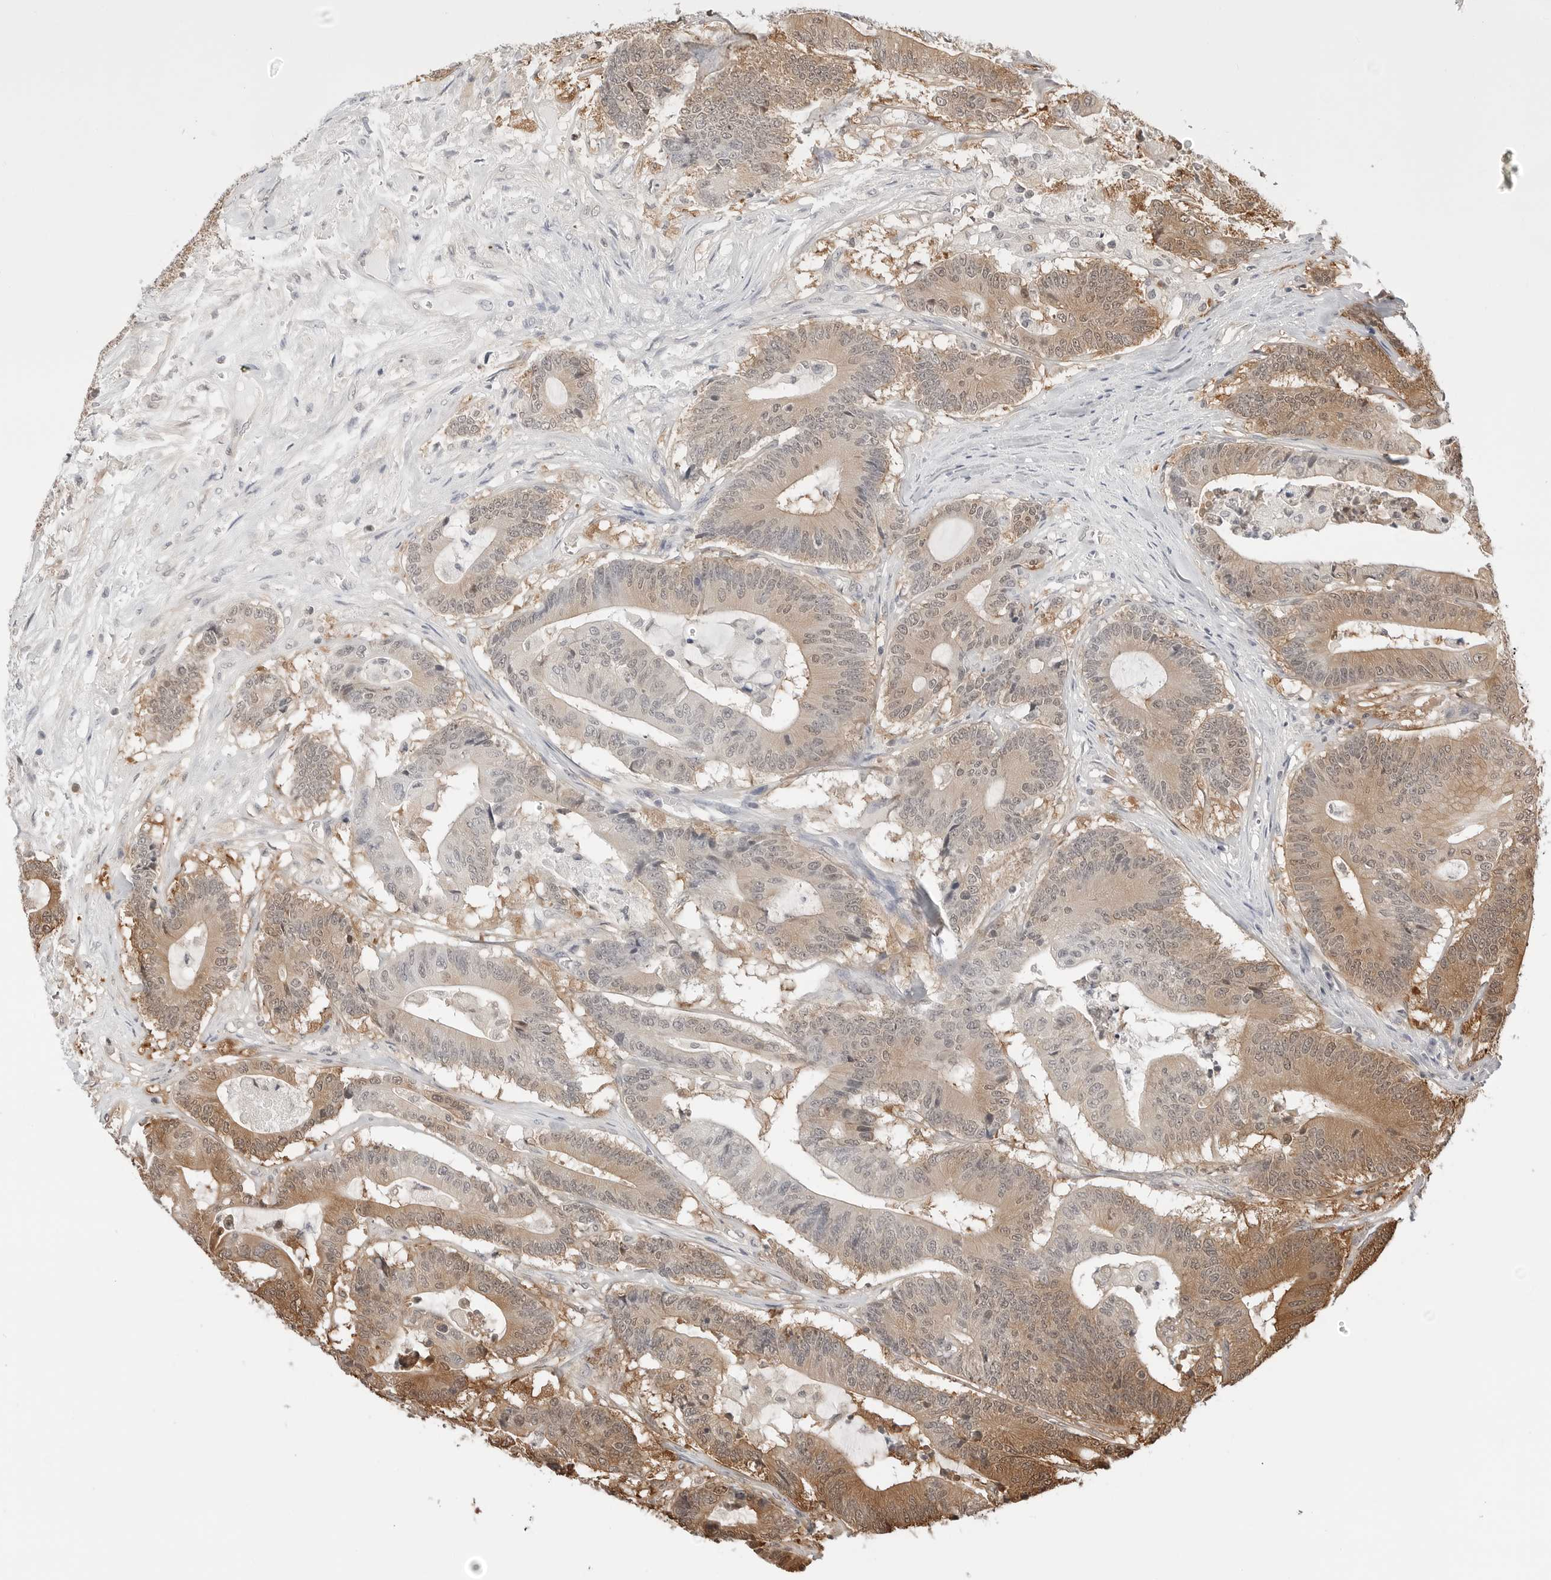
{"staining": {"intensity": "moderate", "quantity": "25%-75%", "location": "cytoplasmic/membranous"}, "tissue": "colorectal cancer", "cell_type": "Tumor cells", "image_type": "cancer", "snomed": [{"axis": "morphology", "description": "Adenocarcinoma, NOS"}, {"axis": "topography", "description": "Colon"}], "caption": "Human colorectal adenocarcinoma stained with a protein marker reveals moderate staining in tumor cells.", "gene": "NUDC", "patient": {"sex": "female", "age": 84}}